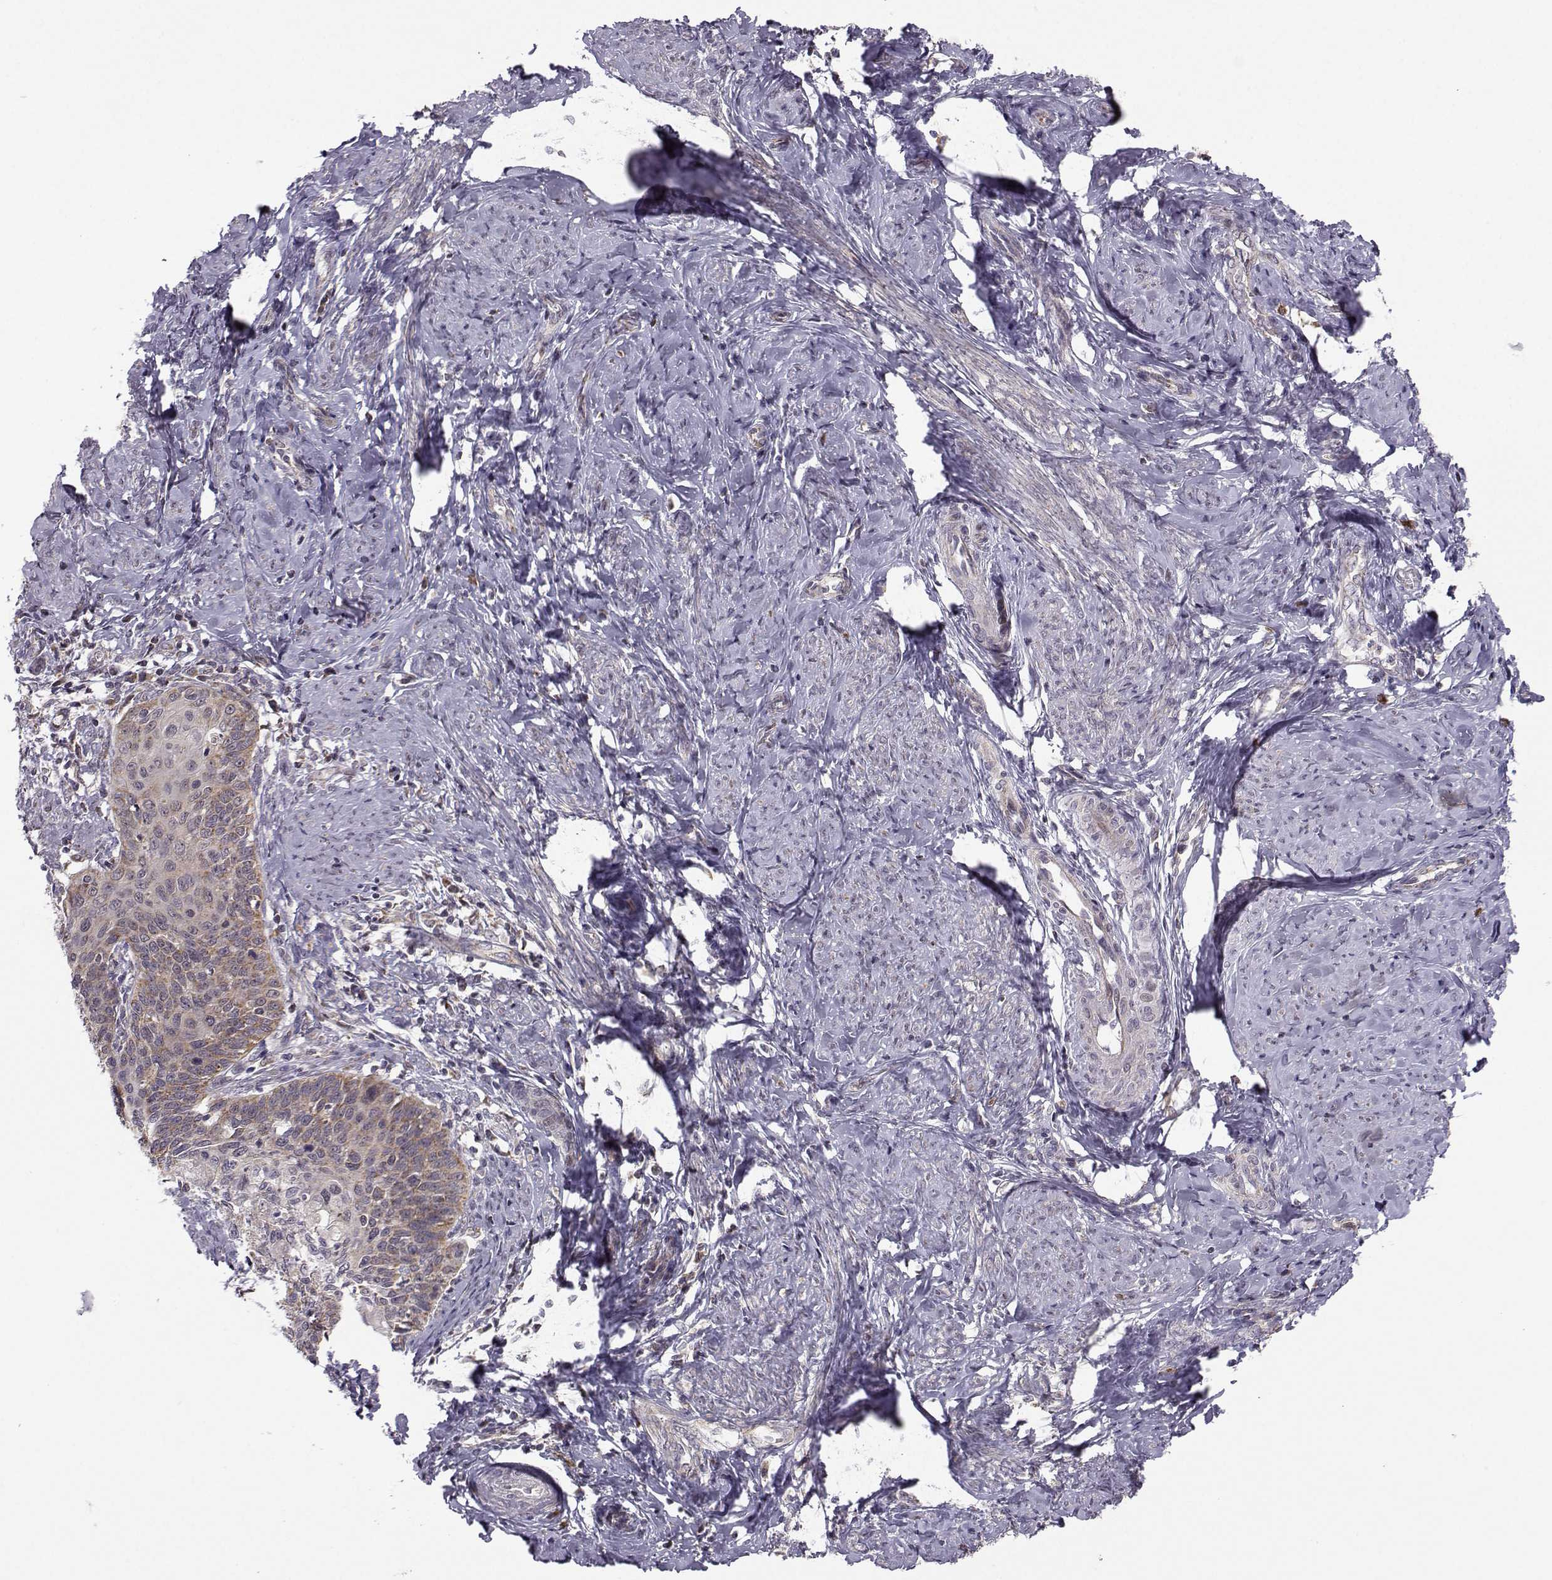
{"staining": {"intensity": "weak", "quantity": ">75%", "location": "cytoplasmic/membranous"}, "tissue": "cervical cancer", "cell_type": "Tumor cells", "image_type": "cancer", "snomed": [{"axis": "morphology", "description": "Normal tissue, NOS"}, {"axis": "morphology", "description": "Squamous cell carcinoma, NOS"}, {"axis": "topography", "description": "Cervix"}], "caption": "Protein staining shows weak cytoplasmic/membranous expression in about >75% of tumor cells in cervical cancer (squamous cell carcinoma).", "gene": "NECAB3", "patient": {"sex": "female", "age": 39}}